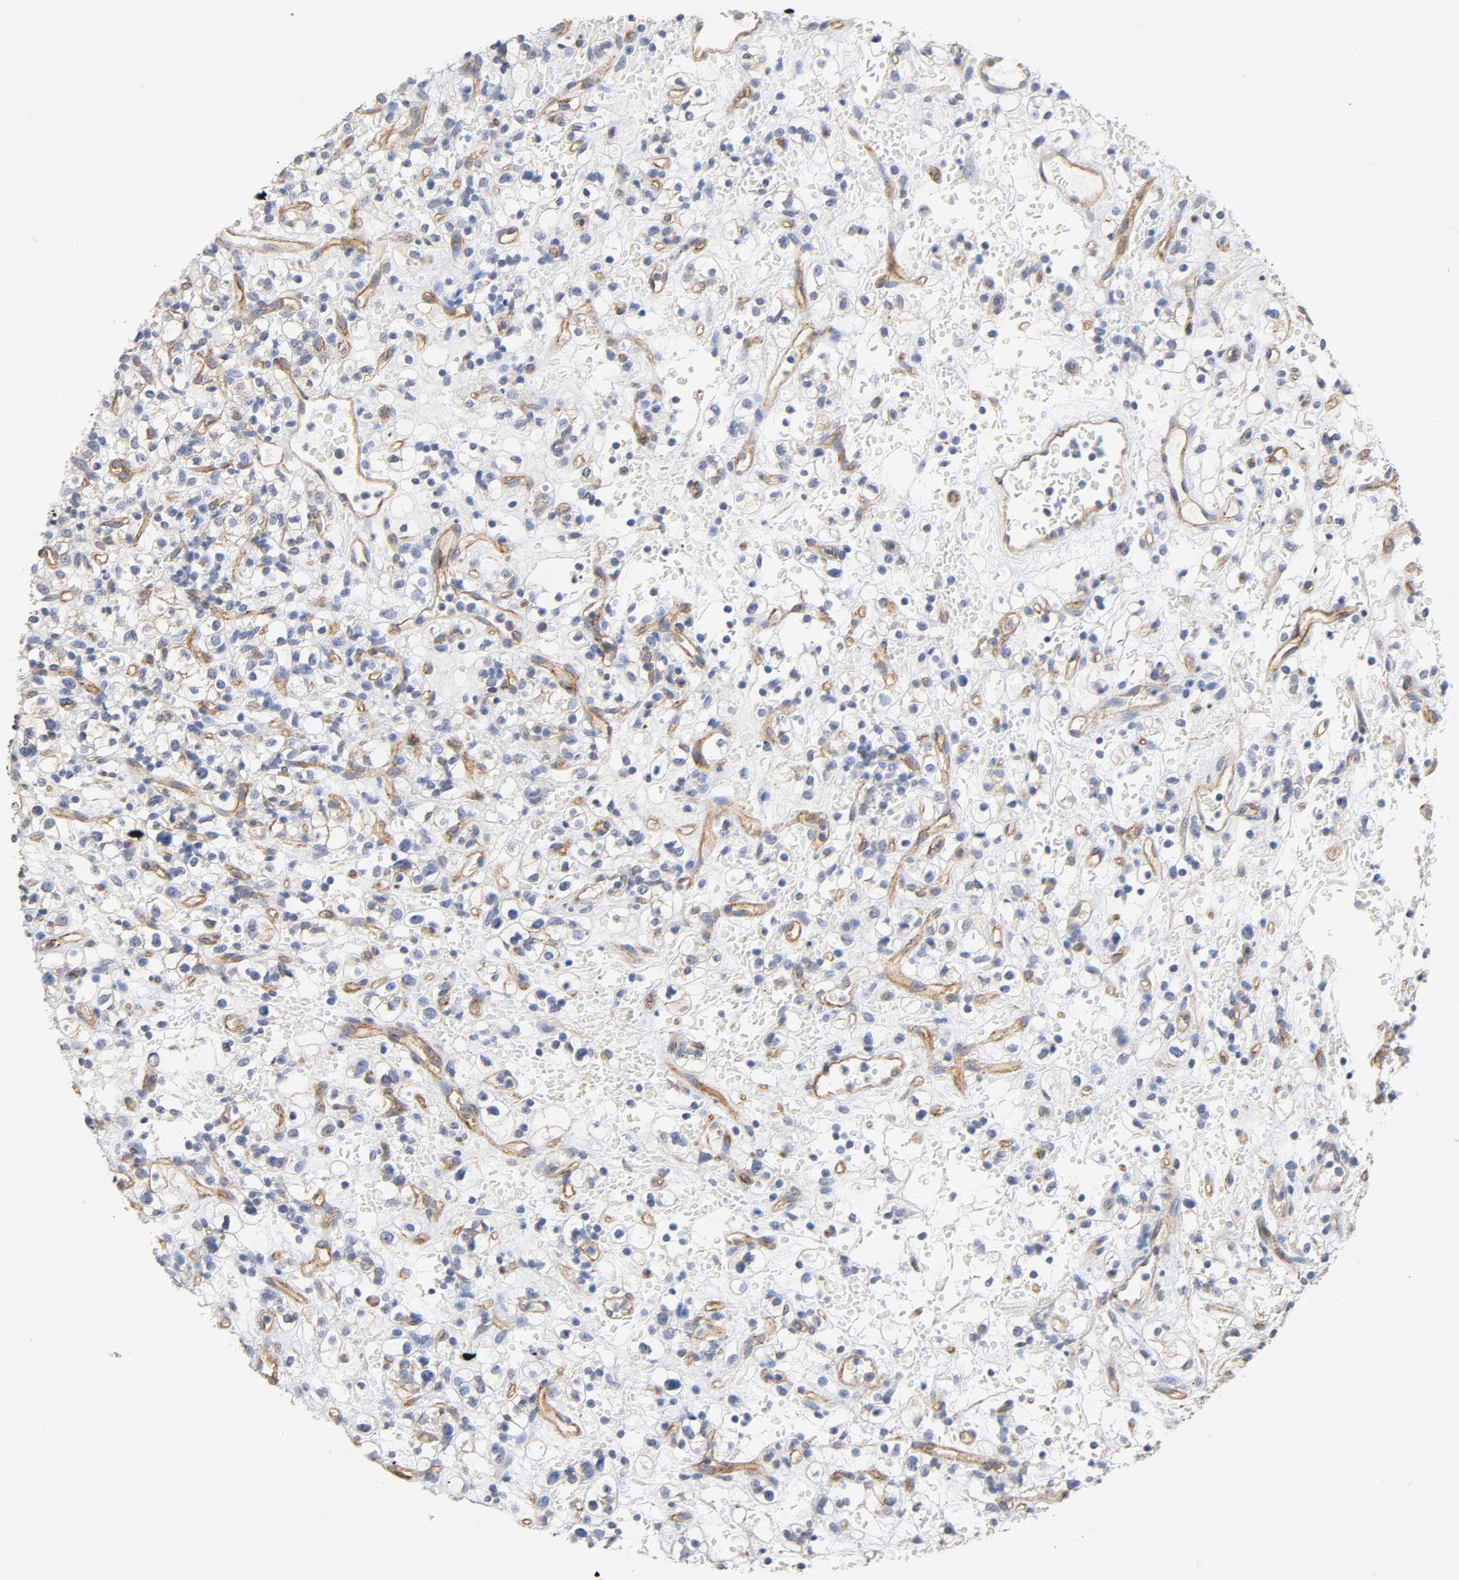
{"staining": {"intensity": "negative", "quantity": "none", "location": "none"}, "tissue": "renal cancer", "cell_type": "Tumor cells", "image_type": "cancer", "snomed": [{"axis": "morphology", "description": "Normal tissue, NOS"}, {"axis": "morphology", "description": "Adenocarcinoma, NOS"}, {"axis": "topography", "description": "Kidney"}], "caption": "Protein analysis of adenocarcinoma (renal) reveals no significant positivity in tumor cells.", "gene": "SPTAN1", "patient": {"sex": "female", "age": 72}}